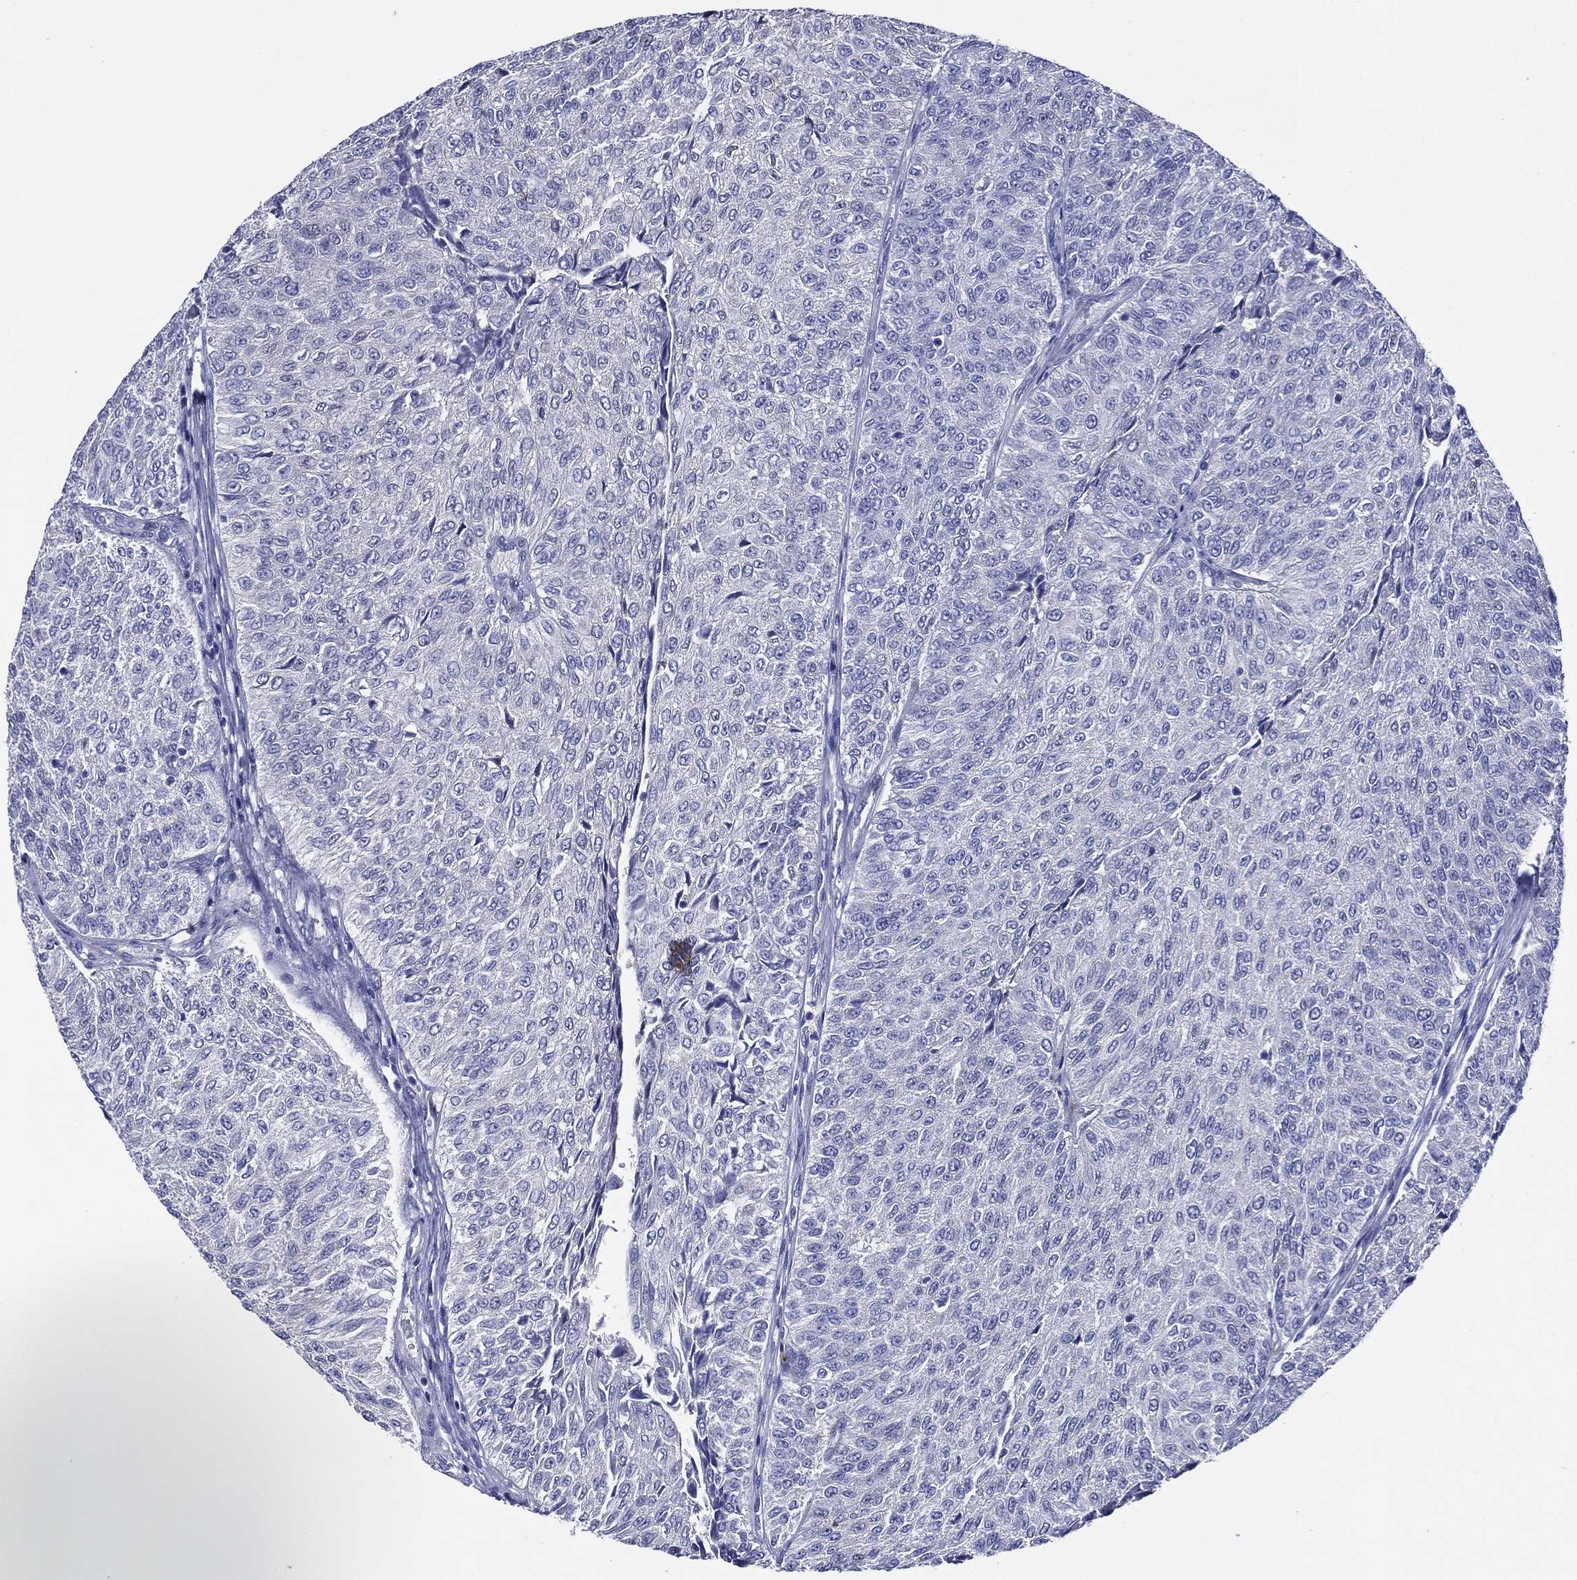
{"staining": {"intensity": "negative", "quantity": "none", "location": "none"}, "tissue": "urothelial cancer", "cell_type": "Tumor cells", "image_type": "cancer", "snomed": [{"axis": "morphology", "description": "Urothelial carcinoma, Low grade"}, {"axis": "topography", "description": "Urinary bladder"}], "caption": "IHC of urothelial cancer shows no expression in tumor cells. Nuclei are stained in blue.", "gene": "ACE2", "patient": {"sex": "male", "age": 78}}